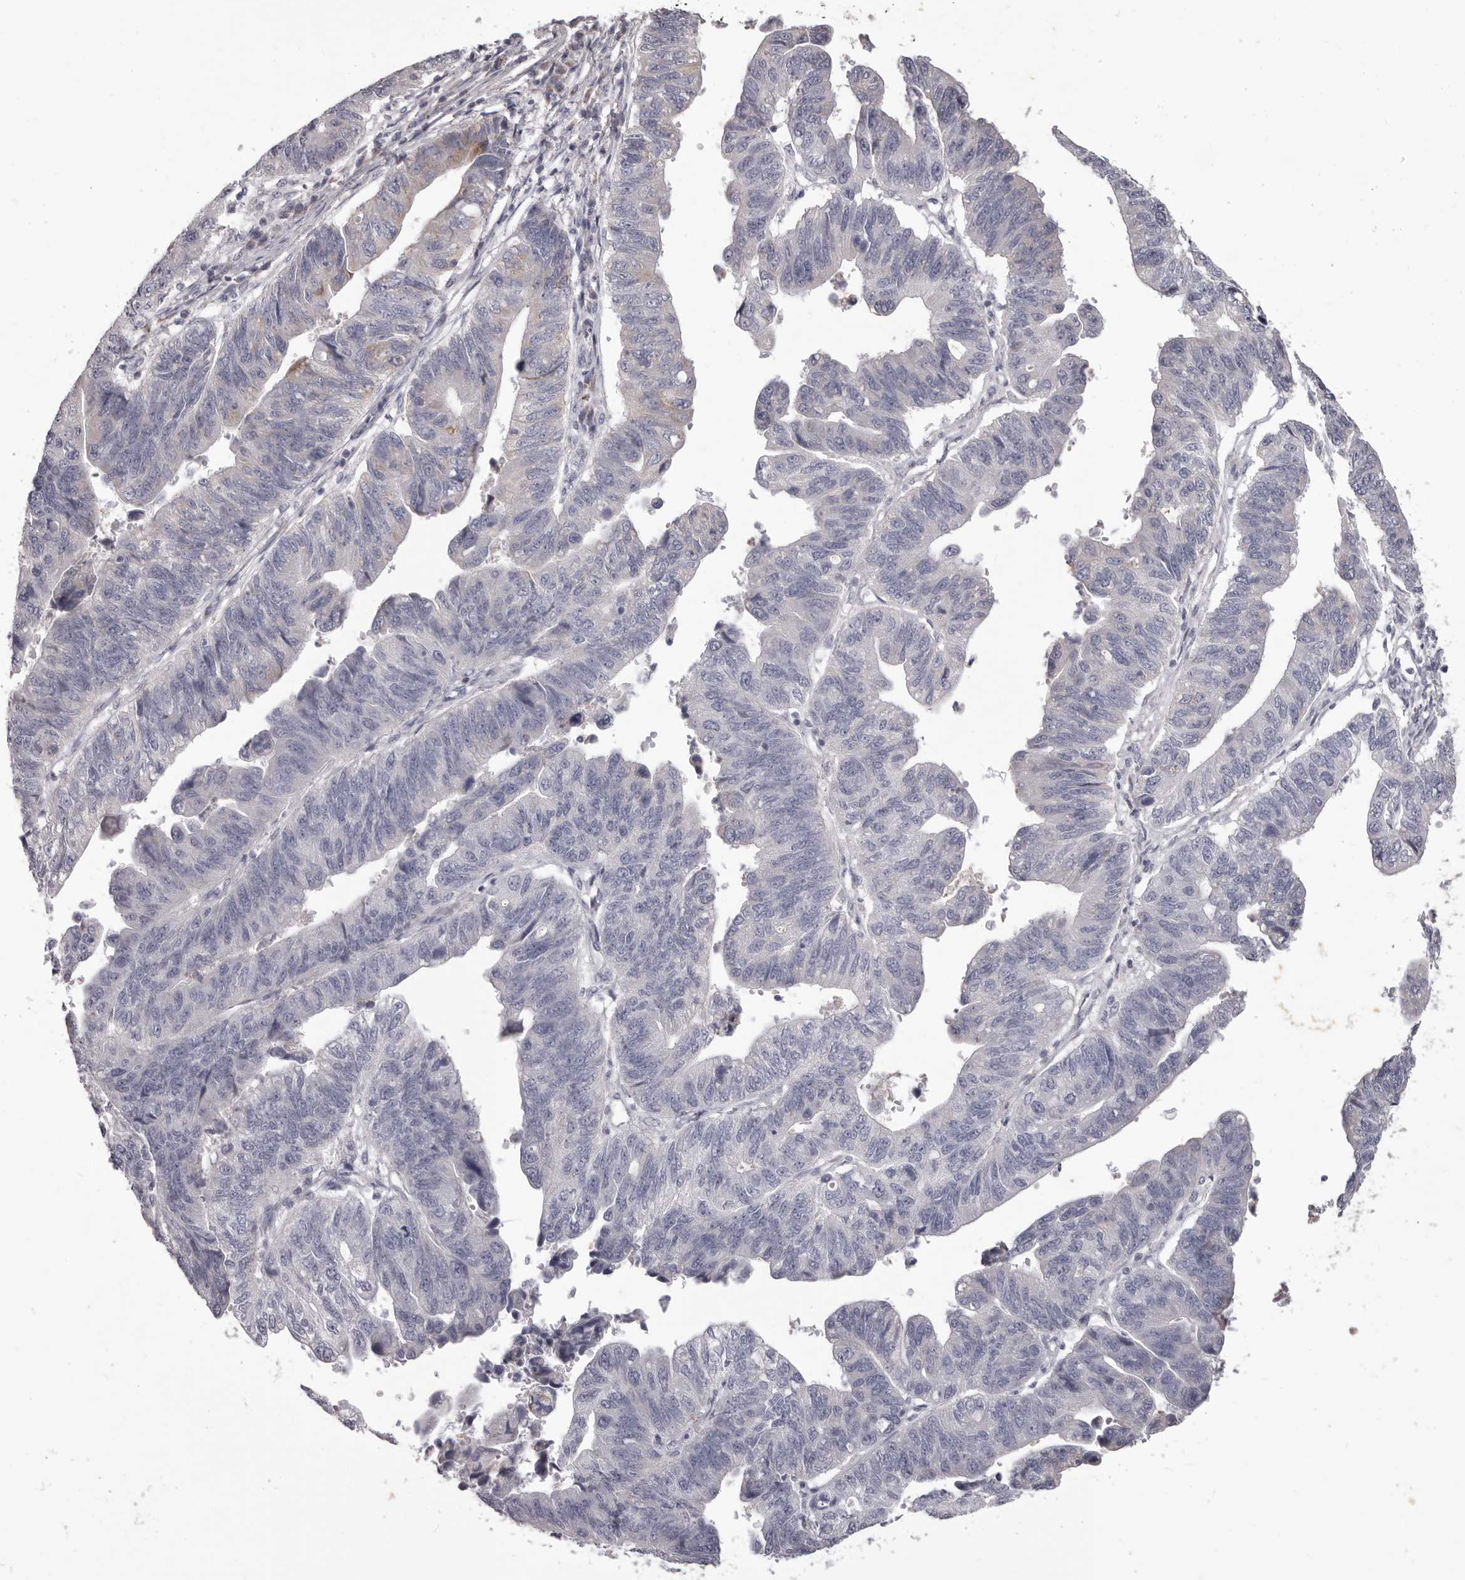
{"staining": {"intensity": "moderate", "quantity": "<25%", "location": "cytoplasmic/membranous"}, "tissue": "stomach cancer", "cell_type": "Tumor cells", "image_type": "cancer", "snomed": [{"axis": "morphology", "description": "Adenocarcinoma, NOS"}, {"axis": "topography", "description": "Stomach"}], "caption": "Stomach adenocarcinoma stained with a protein marker displays moderate staining in tumor cells.", "gene": "PRMT2", "patient": {"sex": "male", "age": 59}}